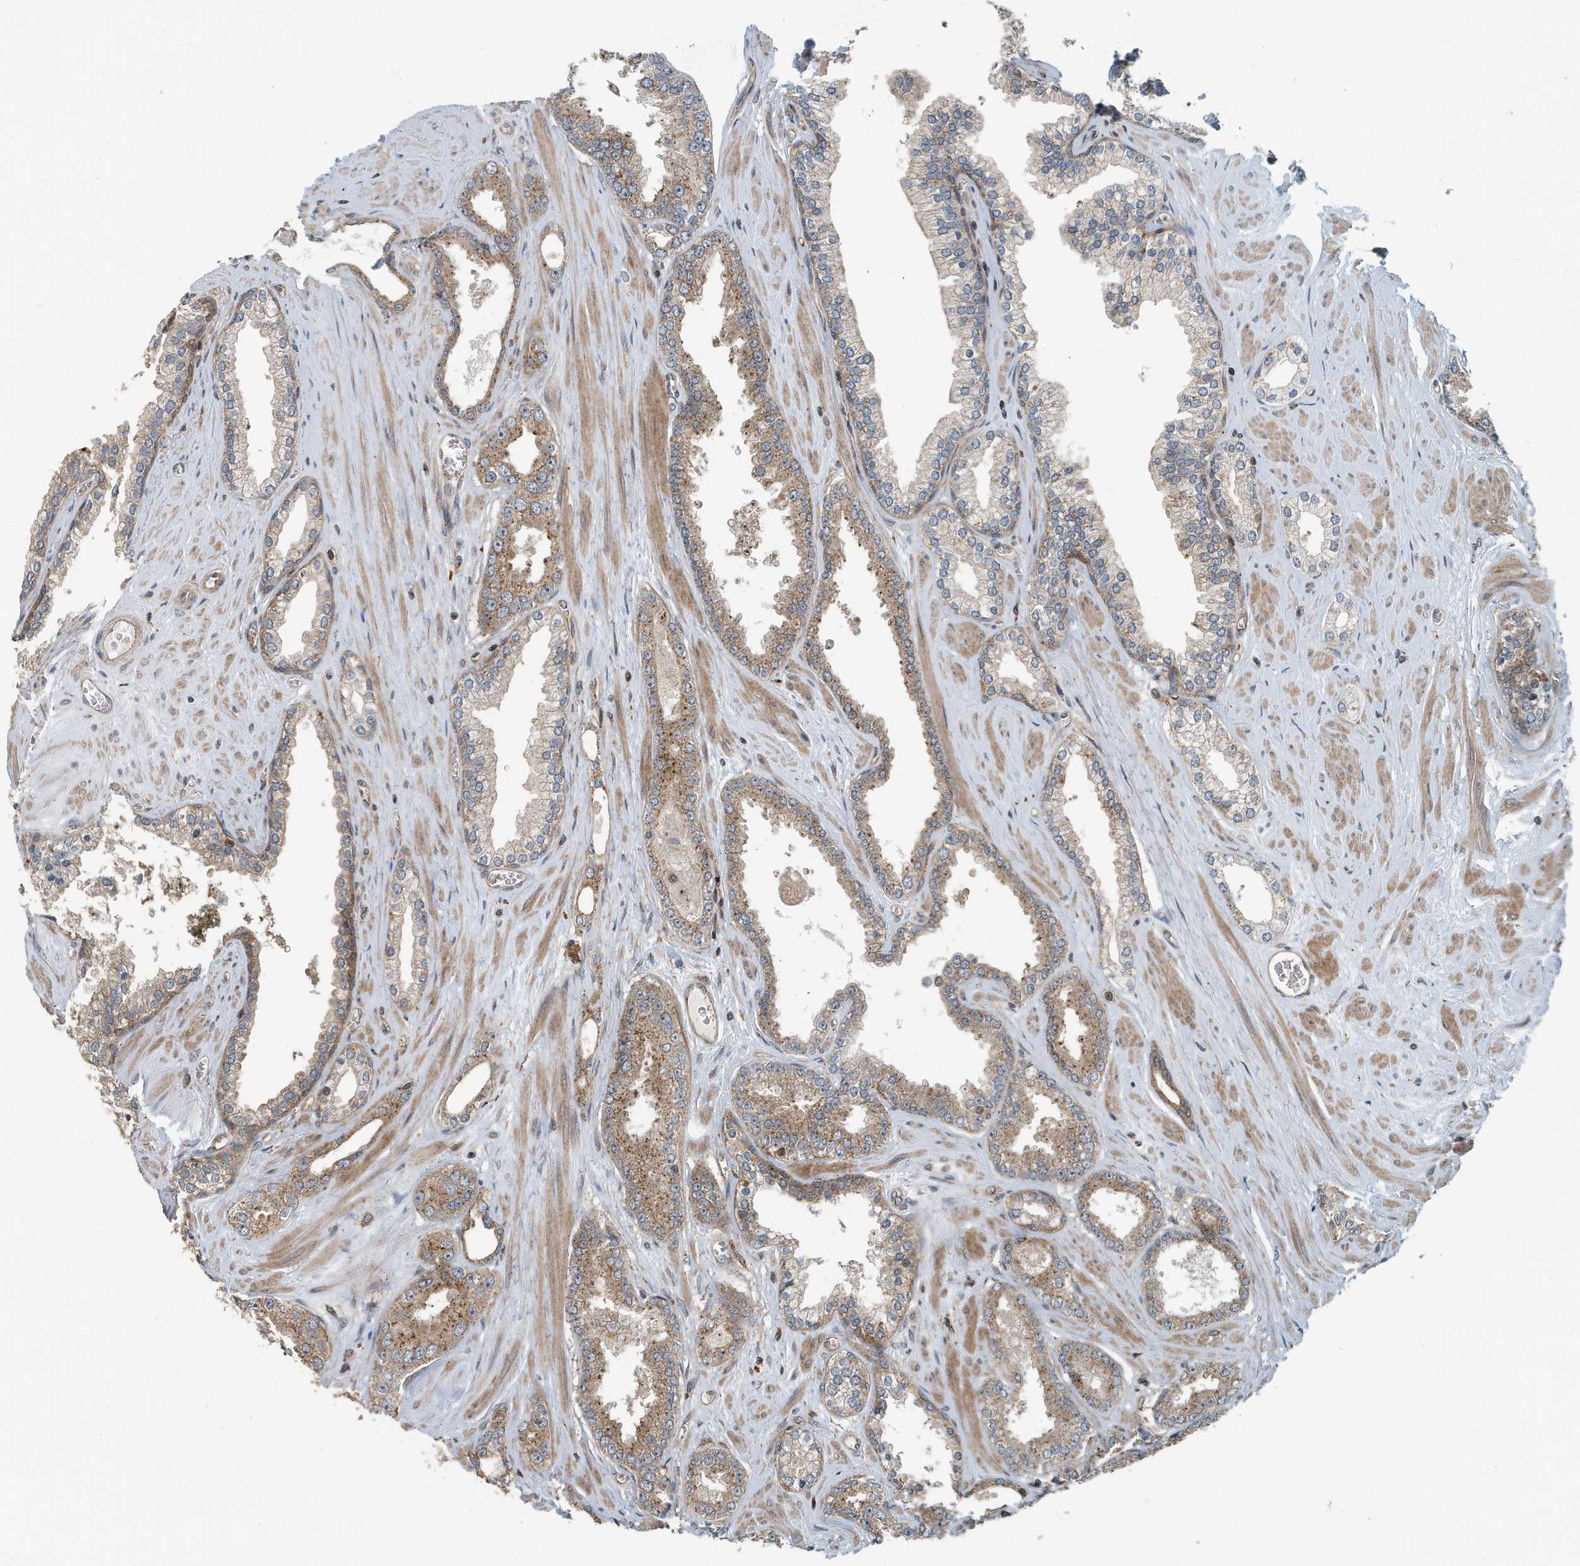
{"staining": {"intensity": "moderate", "quantity": ">75%", "location": "cytoplasmic/membranous"}, "tissue": "prostate cancer", "cell_type": "Tumor cells", "image_type": "cancer", "snomed": [{"axis": "morphology", "description": "Adenocarcinoma, Low grade"}, {"axis": "topography", "description": "Prostate"}], "caption": "The photomicrograph displays immunohistochemical staining of adenocarcinoma (low-grade) (prostate). There is moderate cytoplasmic/membranous positivity is identified in approximately >75% of tumor cells. The staining was performed using DAB, with brown indicating positive protein expression. Nuclei are stained blue with hematoxylin.", "gene": "KIF15", "patient": {"sex": "male", "age": 62}}